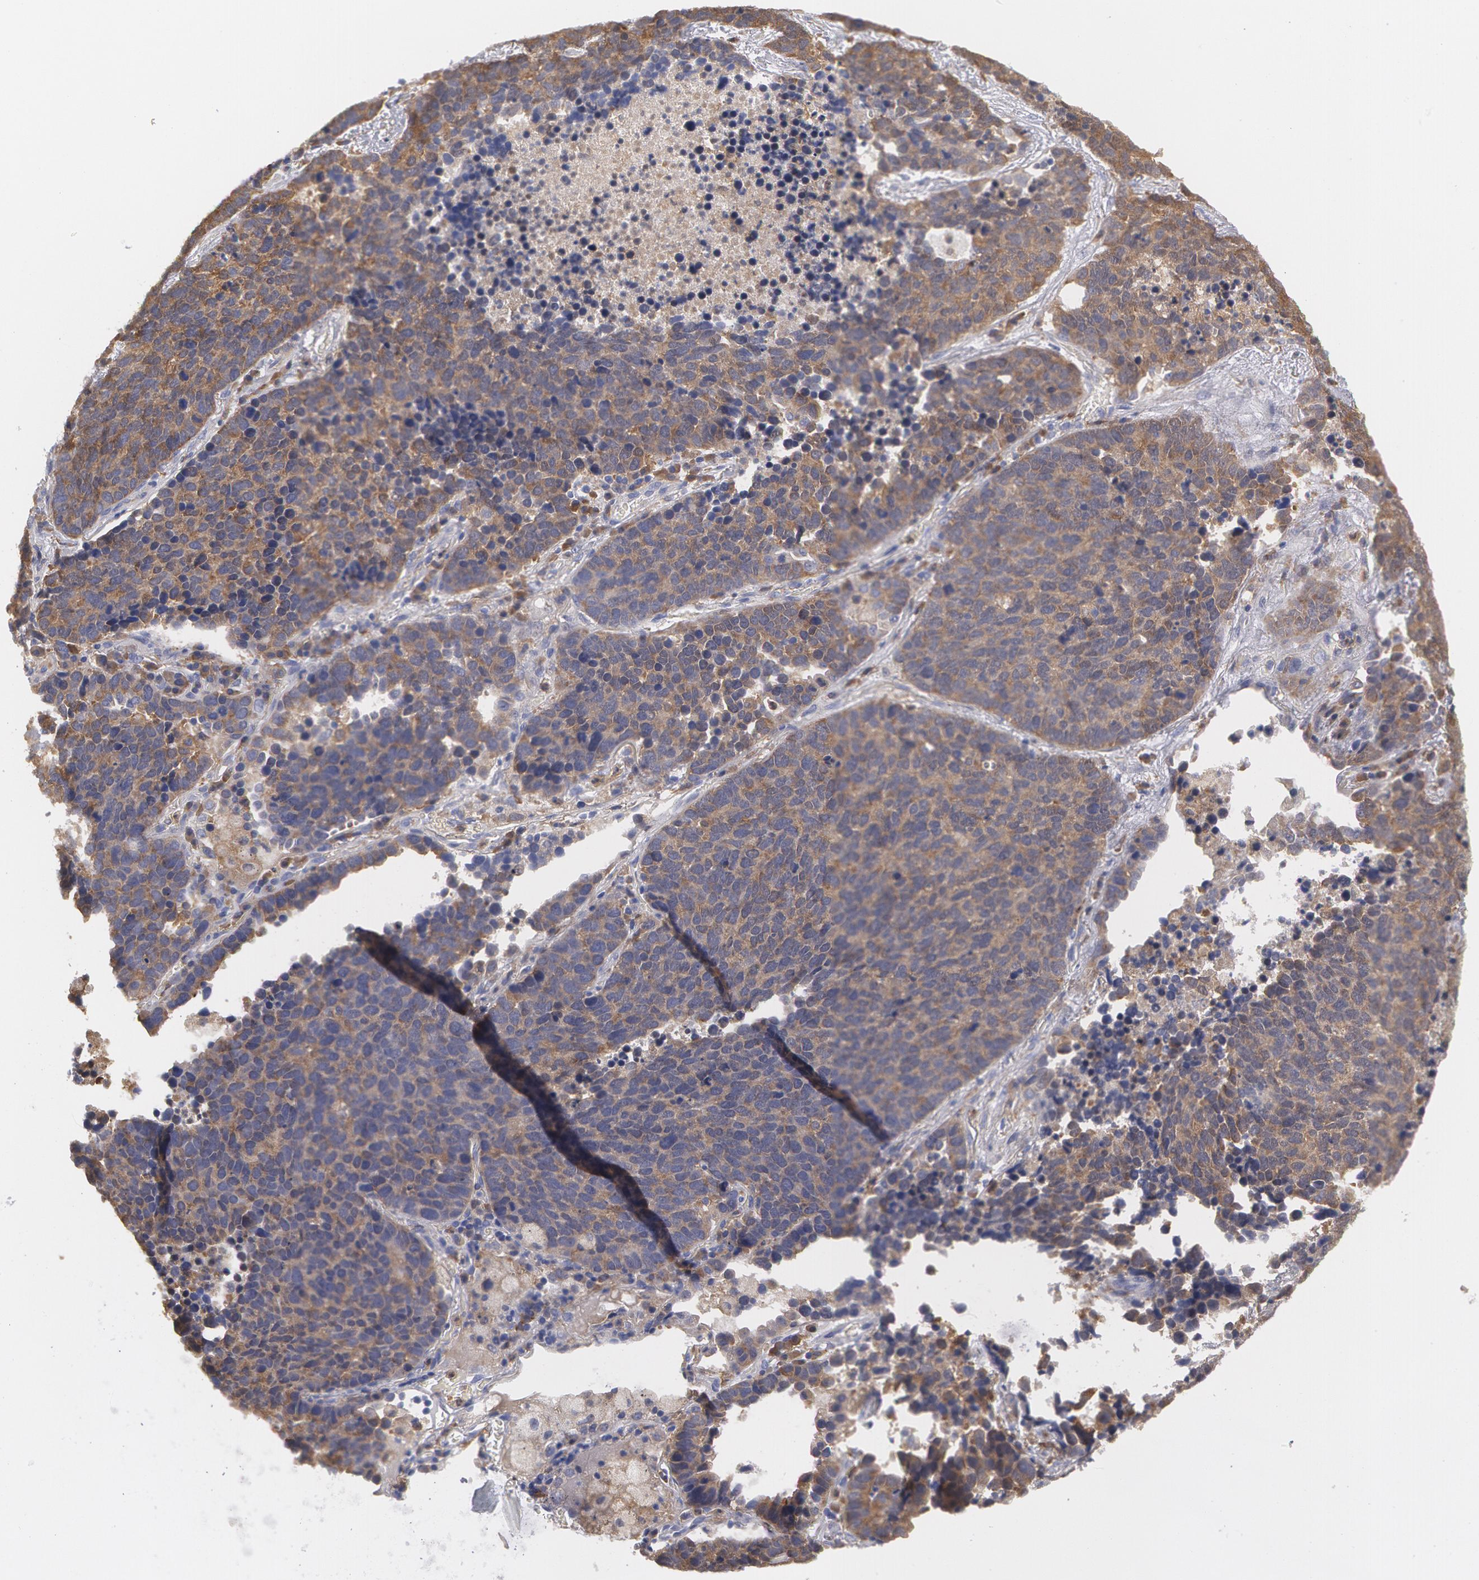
{"staining": {"intensity": "moderate", "quantity": ">75%", "location": "cytoplasmic/membranous"}, "tissue": "lung cancer", "cell_type": "Tumor cells", "image_type": "cancer", "snomed": [{"axis": "morphology", "description": "Neoplasm, malignant, NOS"}, {"axis": "topography", "description": "Lung"}], "caption": "Immunohistochemistry (IHC) (DAB) staining of human lung cancer (neoplasm (malignant)) demonstrates moderate cytoplasmic/membranous protein positivity in approximately >75% of tumor cells. The staining was performed using DAB (3,3'-diaminobenzidine) to visualize the protein expression in brown, while the nuclei were stained in blue with hematoxylin (Magnification: 20x).", "gene": "SYK", "patient": {"sex": "female", "age": 75}}